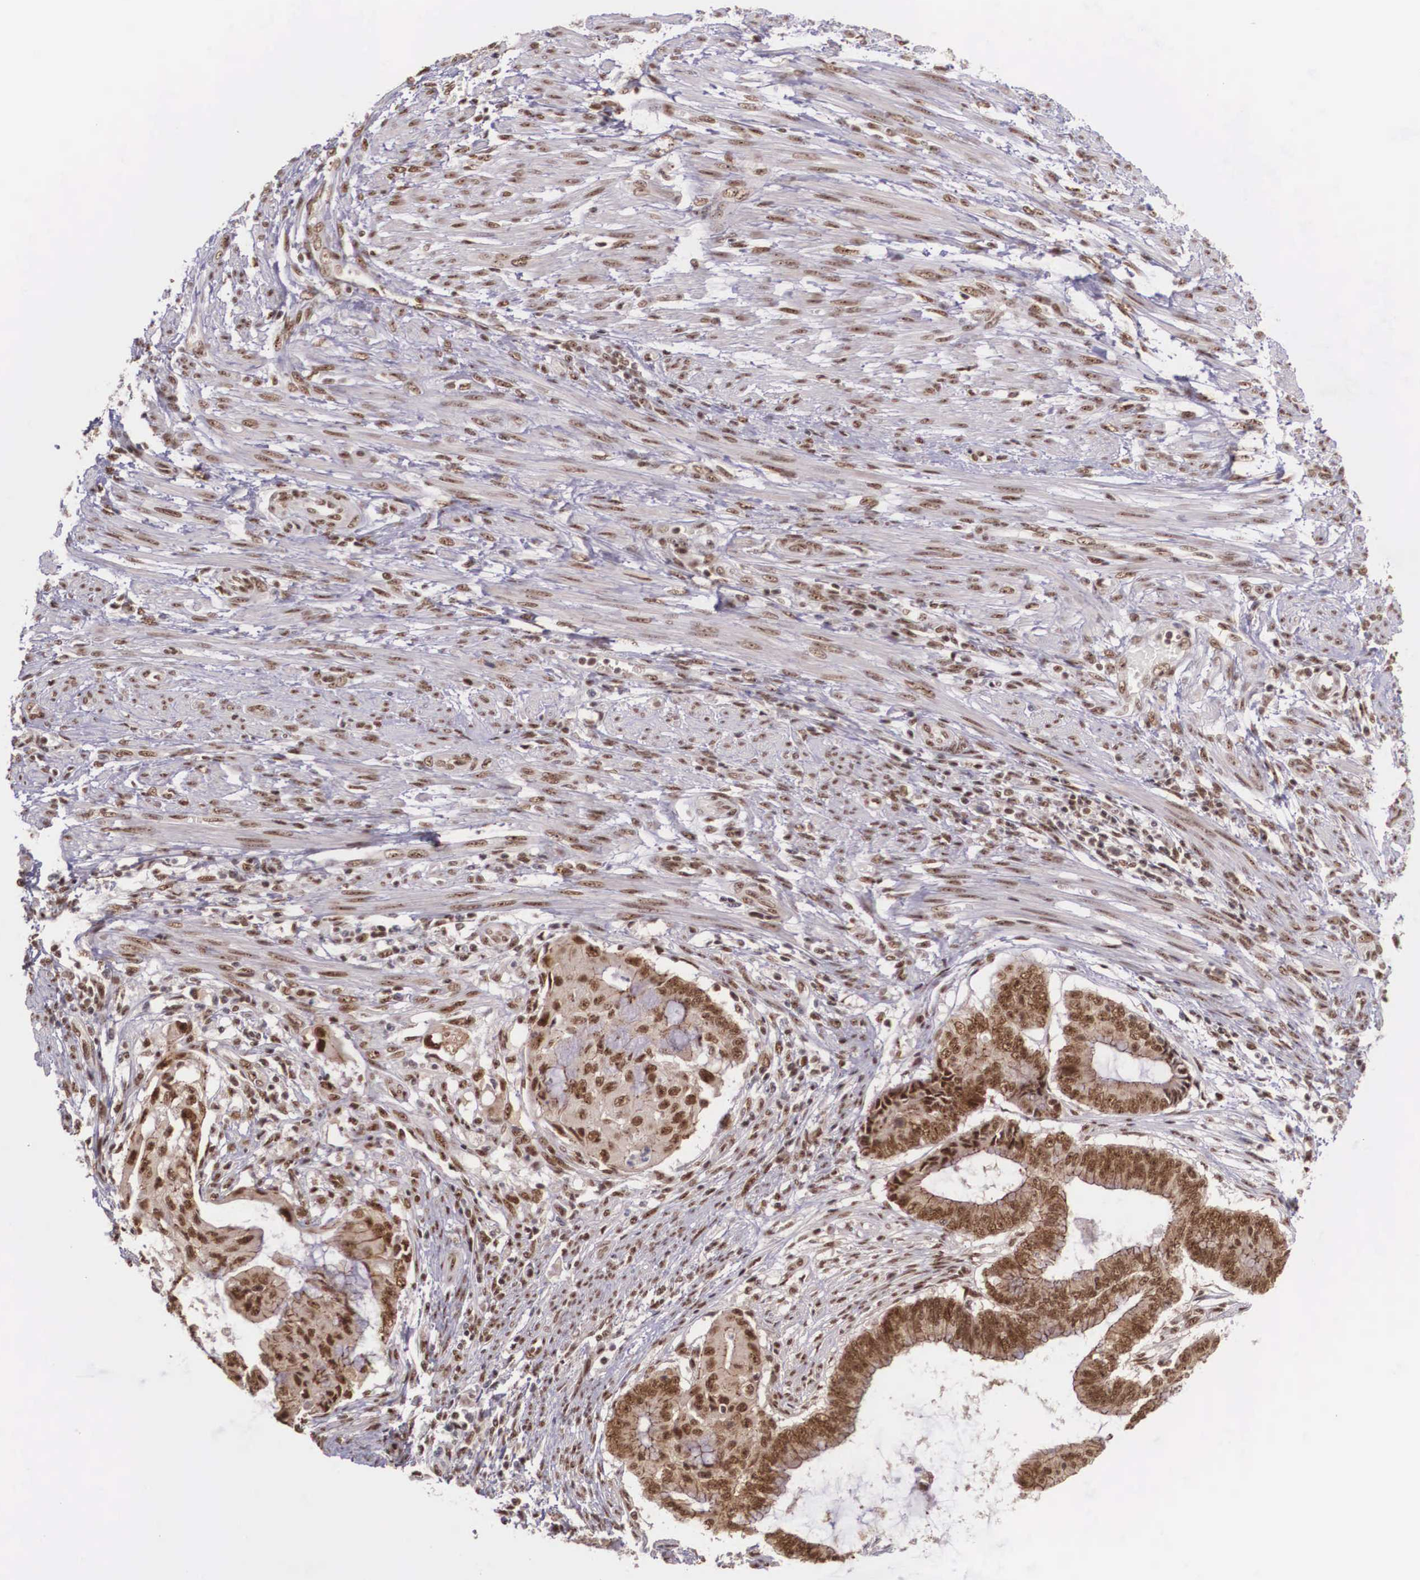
{"staining": {"intensity": "moderate", "quantity": ">75%", "location": "cytoplasmic/membranous,nuclear"}, "tissue": "endometrial cancer", "cell_type": "Tumor cells", "image_type": "cancer", "snomed": [{"axis": "morphology", "description": "Adenocarcinoma, NOS"}, {"axis": "topography", "description": "Endometrium"}], "caption": "This image demonstrates adenocarcinoma (endometrial) stained with immunohistochemistry to label a protein in brown. The cytoplasmic/membranous and nuclear of tumor cells show moderate positivity for the protein. Nuclei are counter-stained blue.", "gene": "POLR2F", "patient": {"sex": "female", "age": 63}}